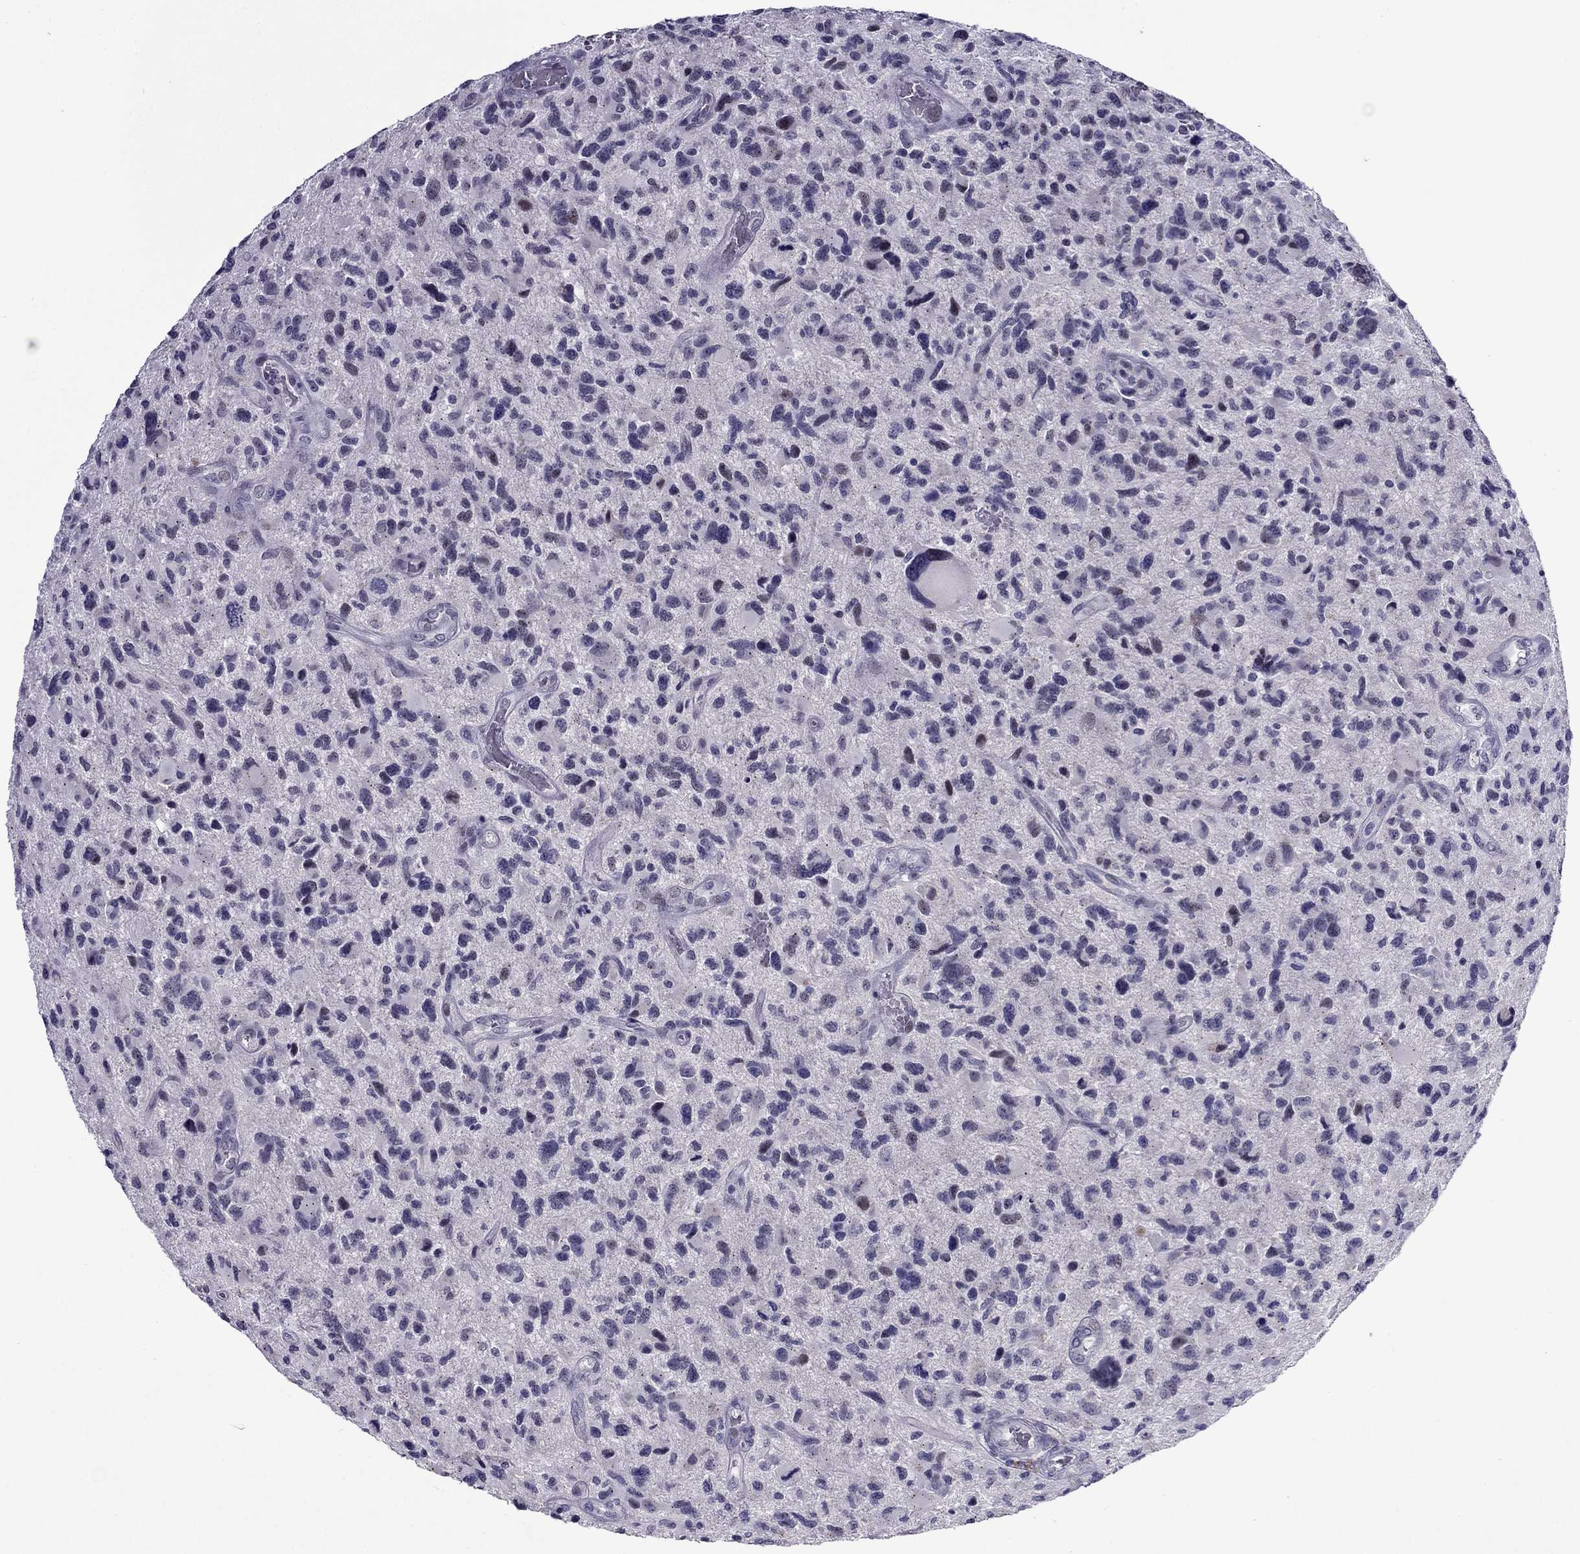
{"staining": {"intensity": "negative", "quantity": "none", "location": "none"}, "tissue": "glioma", "cell_type": "Tumor cells", "image_type": "cancer", "snomed": [{"axis": "morphology", "description": "Glioma, malignant, NOS"}, {"axis": "morphology", "description": "Glioma, malignant, High grade"}, {"axis": "topography", "description": "Brain"}], "caption": "Image shows no significant protein expression in tumor cells of malignant glioma.", "gene": "MYBPH", "patient": {"sex": "female", "age": 71}}